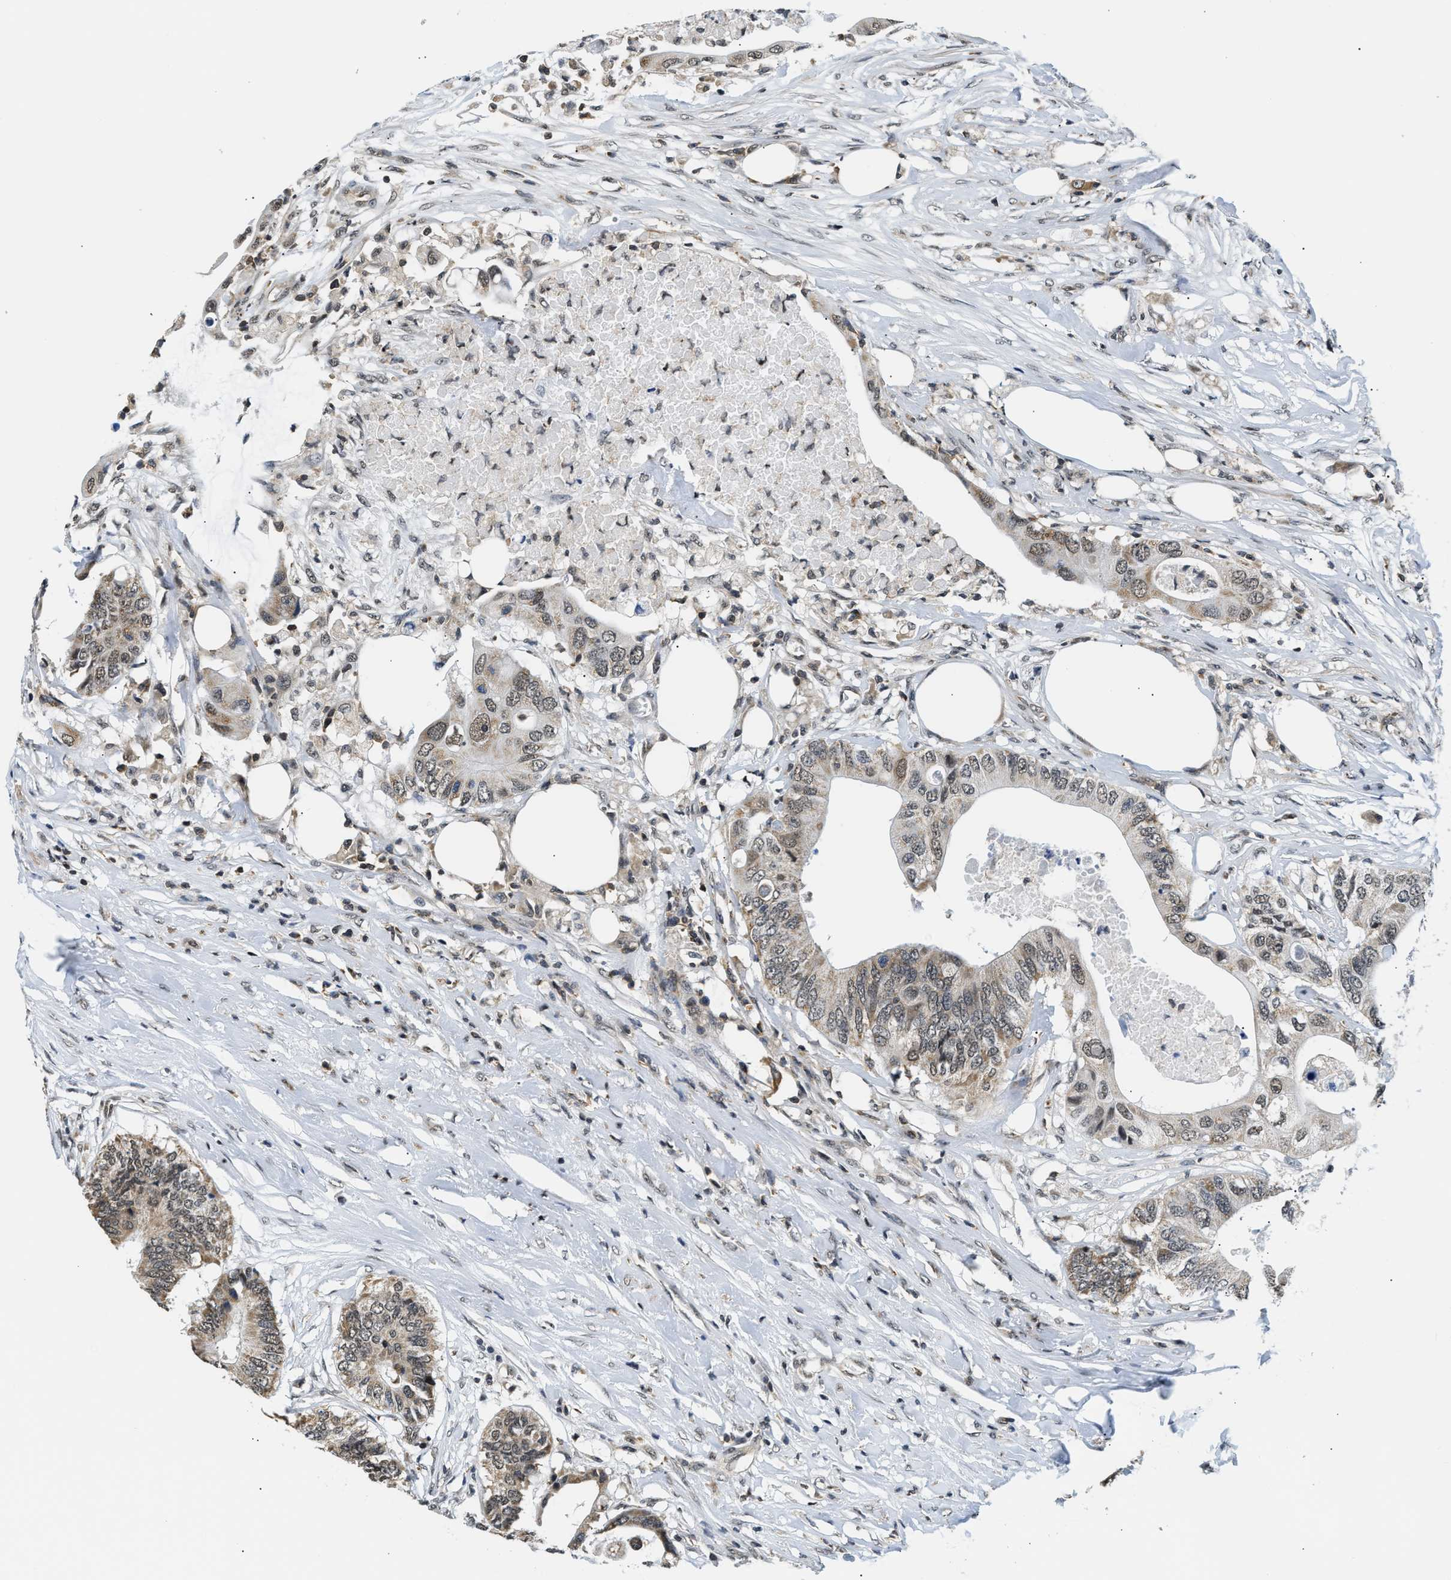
{"staining": {"intensity": "weak", "quantity": "25%-75%", "location": "cytoplasmic/membranous,nuclear"}, "tissue": "colorectal cancer", "cell_type": "Tumor cells", "image_type": "cancer", "snomed": [{"axis": "morphology", "description": "Adenocarcinoma, NOS"}, {"axis": "topography", "description": "Colon"}], "caption": "Adenocarcinoma (colorectal) stained with DAB immunohistochemistry (IHC) displays low levels of weak cytoplasmic/membranous and nuclear staining in about 25%-75% of tumor cells. The staining was performed using DAB to visualize the protein expression in brown, while the nuclei were stained in blue with hematoxylin (Magnification: 20x).", "gene": "STK10", "patient": {"sex": "male", "age": 71}}